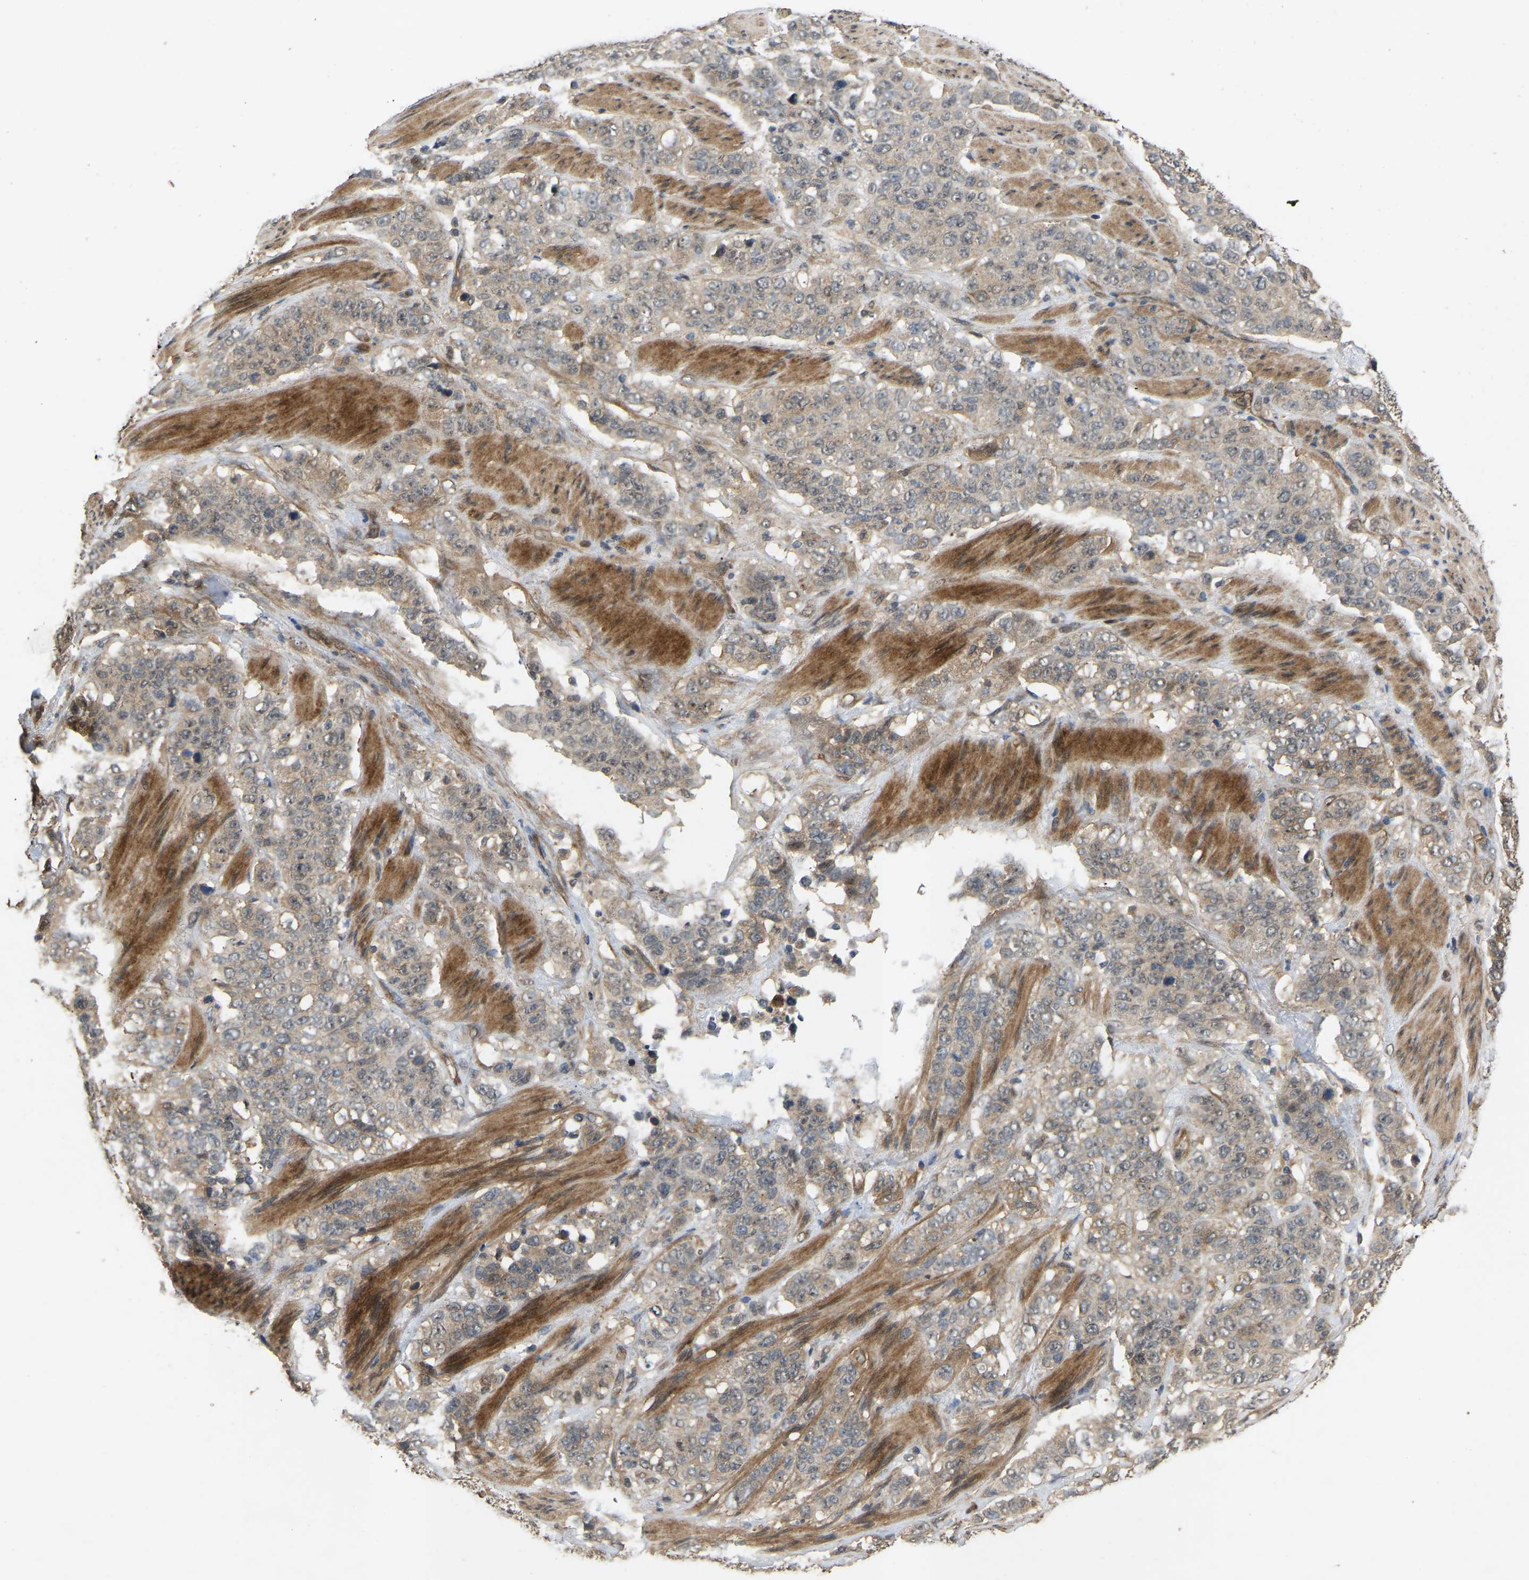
{"staining": {"intensity": "weak", "quantity": ">75%", "location": "cytoplasmic/membranous"}, "tissue": "stomach cancer", "cell_type": "Tumor cells", "image_type": "cancer", "snomed": [{"axis": "morphology", "description": "Adenocarcinoma, NOS"}, {"axis": "topography", "description": "Stomach"}], "caption": "Human stomach adenocarcinoma stained for a protein (brown) demonstrates weak cytoplasmic/membranous positive expression in approximately >75% of tumor cells.", "gene": "LIMK2", "patient": {"sex": "male", "age": 48}}